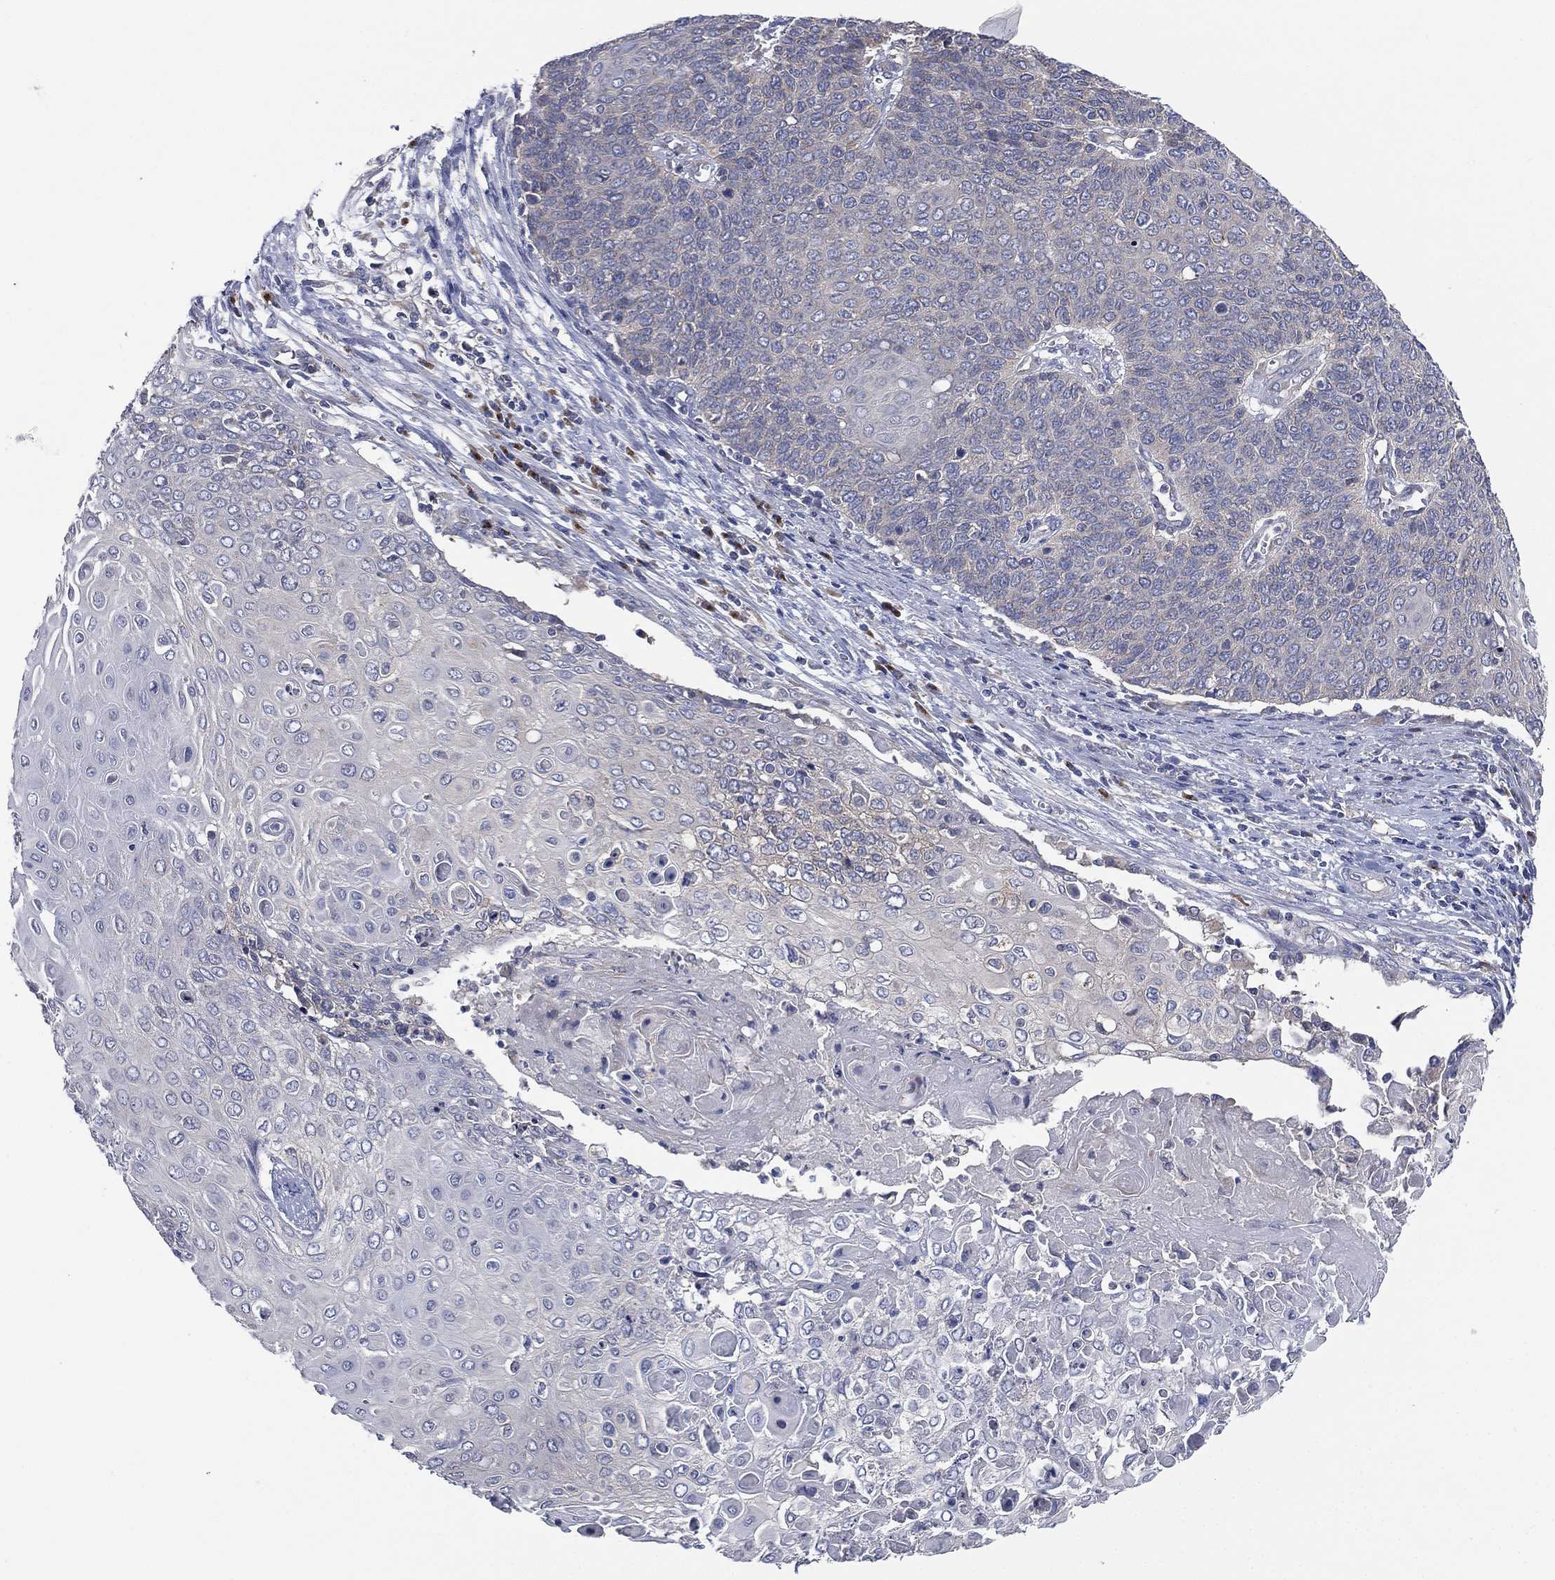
{"staining": {"intensity": "negative", "quantity": "none", "location": "none"}, "tissue": "cervical cancer", "cell_type": "Tumor cells", "image_type": "cancer", "snomed": [{"axis": "morphology", "description": "Squamous cell carcinoma, NOS"}, {"axis": "topography", "description": "Cervix"}], "caption": "Cervical cancer was stained to show a protein in brown. There is no significant staining in tumor cells.", "gene": "ATP8A2", "patient": {"sex": "female", "age": 39}}